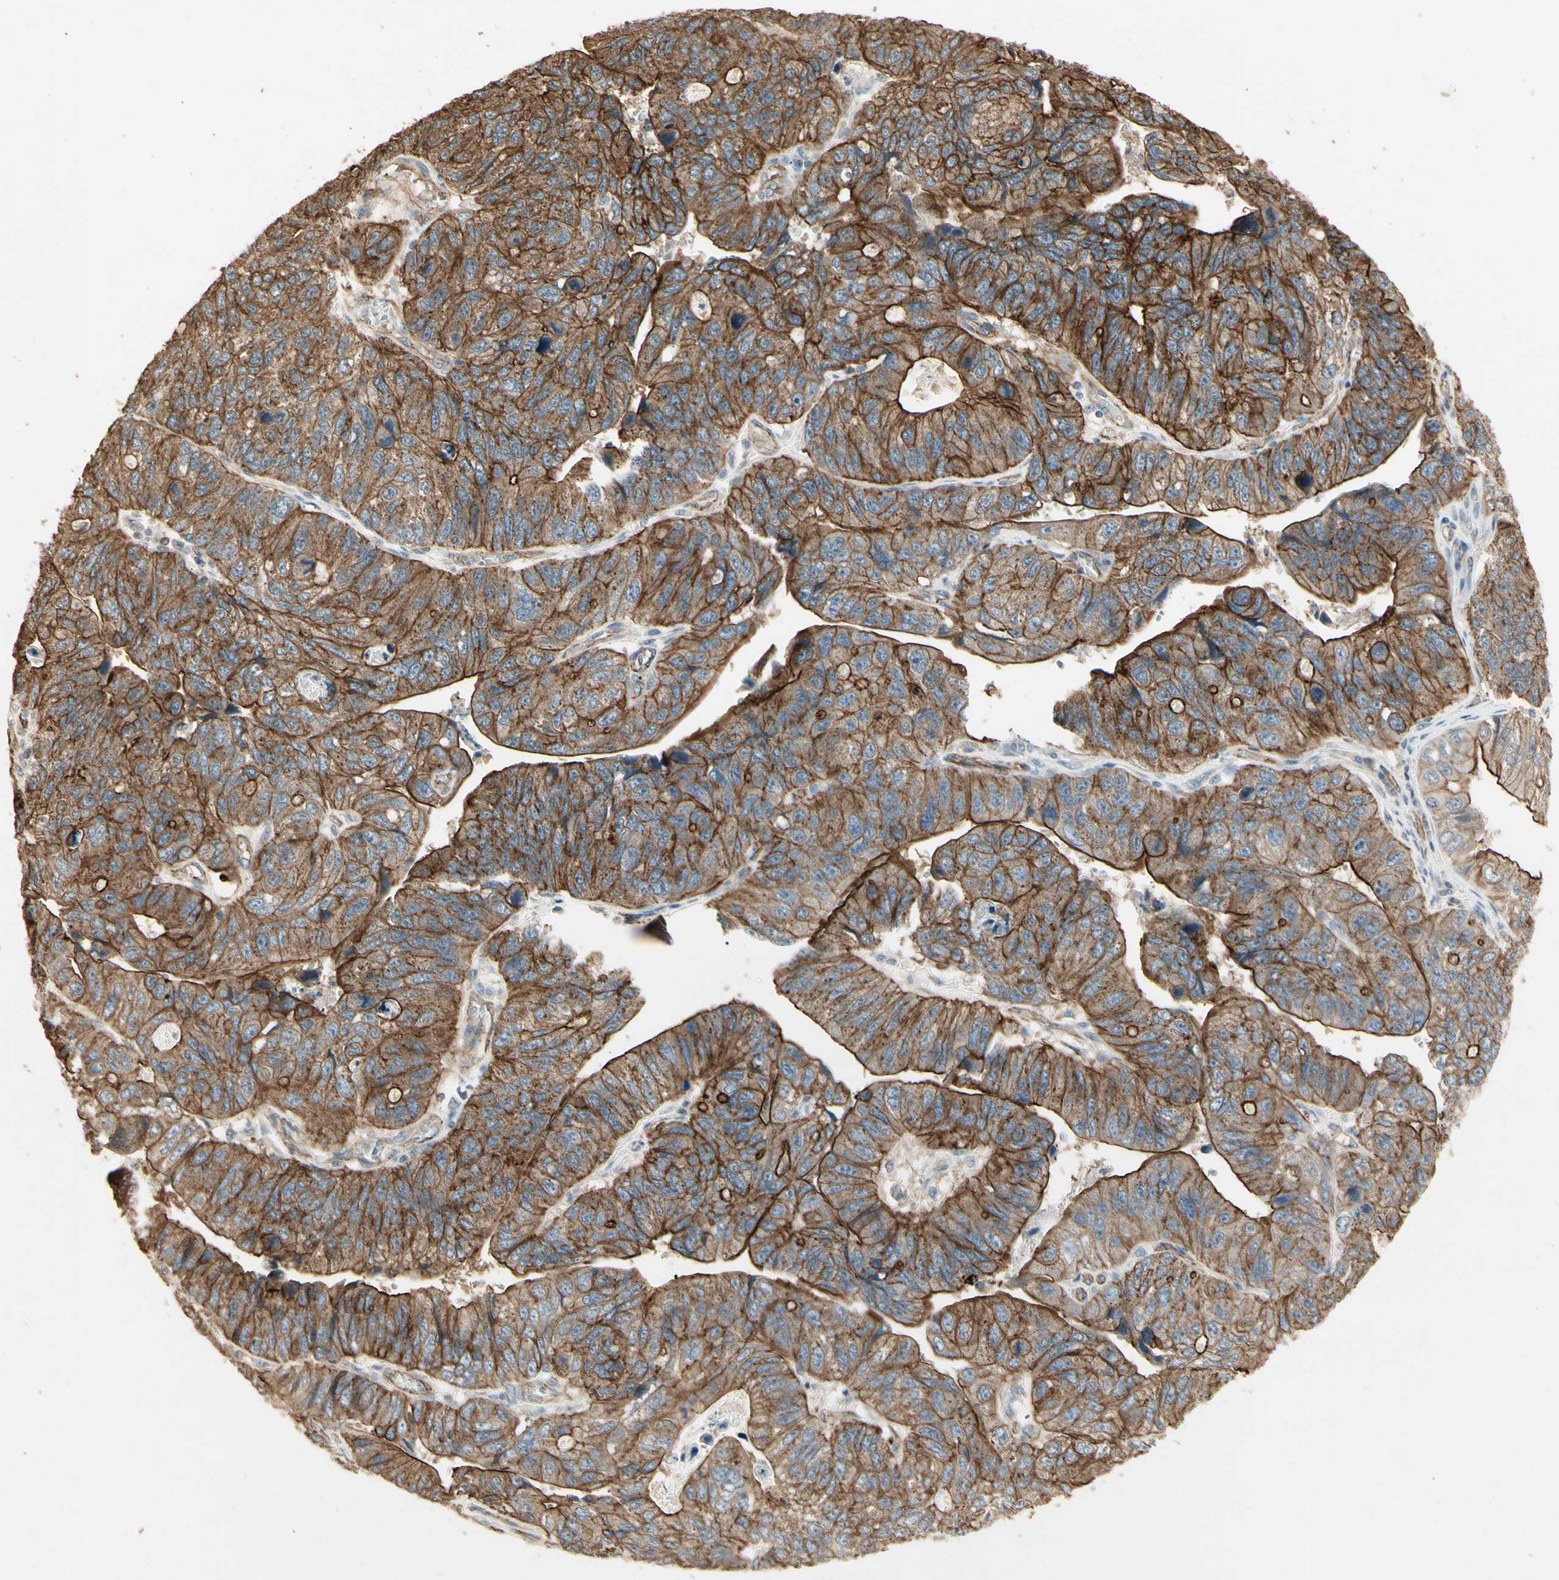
{"staining": {"intensity": "strong", "quantity": ">75%", "location": "cytoplasmic/membranous"}, "tissue": "stomach cancer", "cell_type": "Tumor cells", "image_type": "cancer", "snomed": [{"axis": "morphology", "description": "Adenocarcinoma, NOS"}, {"axis": "topography", "description": "Stomach"}], "caption": "The histopathology image reveals staining of stomach cancer (adenocarcinoma), revealing strong cytoplasmic/membranous protein expression (brown color) within tumor cells. The staining was performed using DAB (3,3'-diaminobenzidine), with brown indicating positive protein expression. Nuclei are stained blue with hematoxylin.", "gene": "RNF180", "patient": {"sex": "male", "age": 59}}